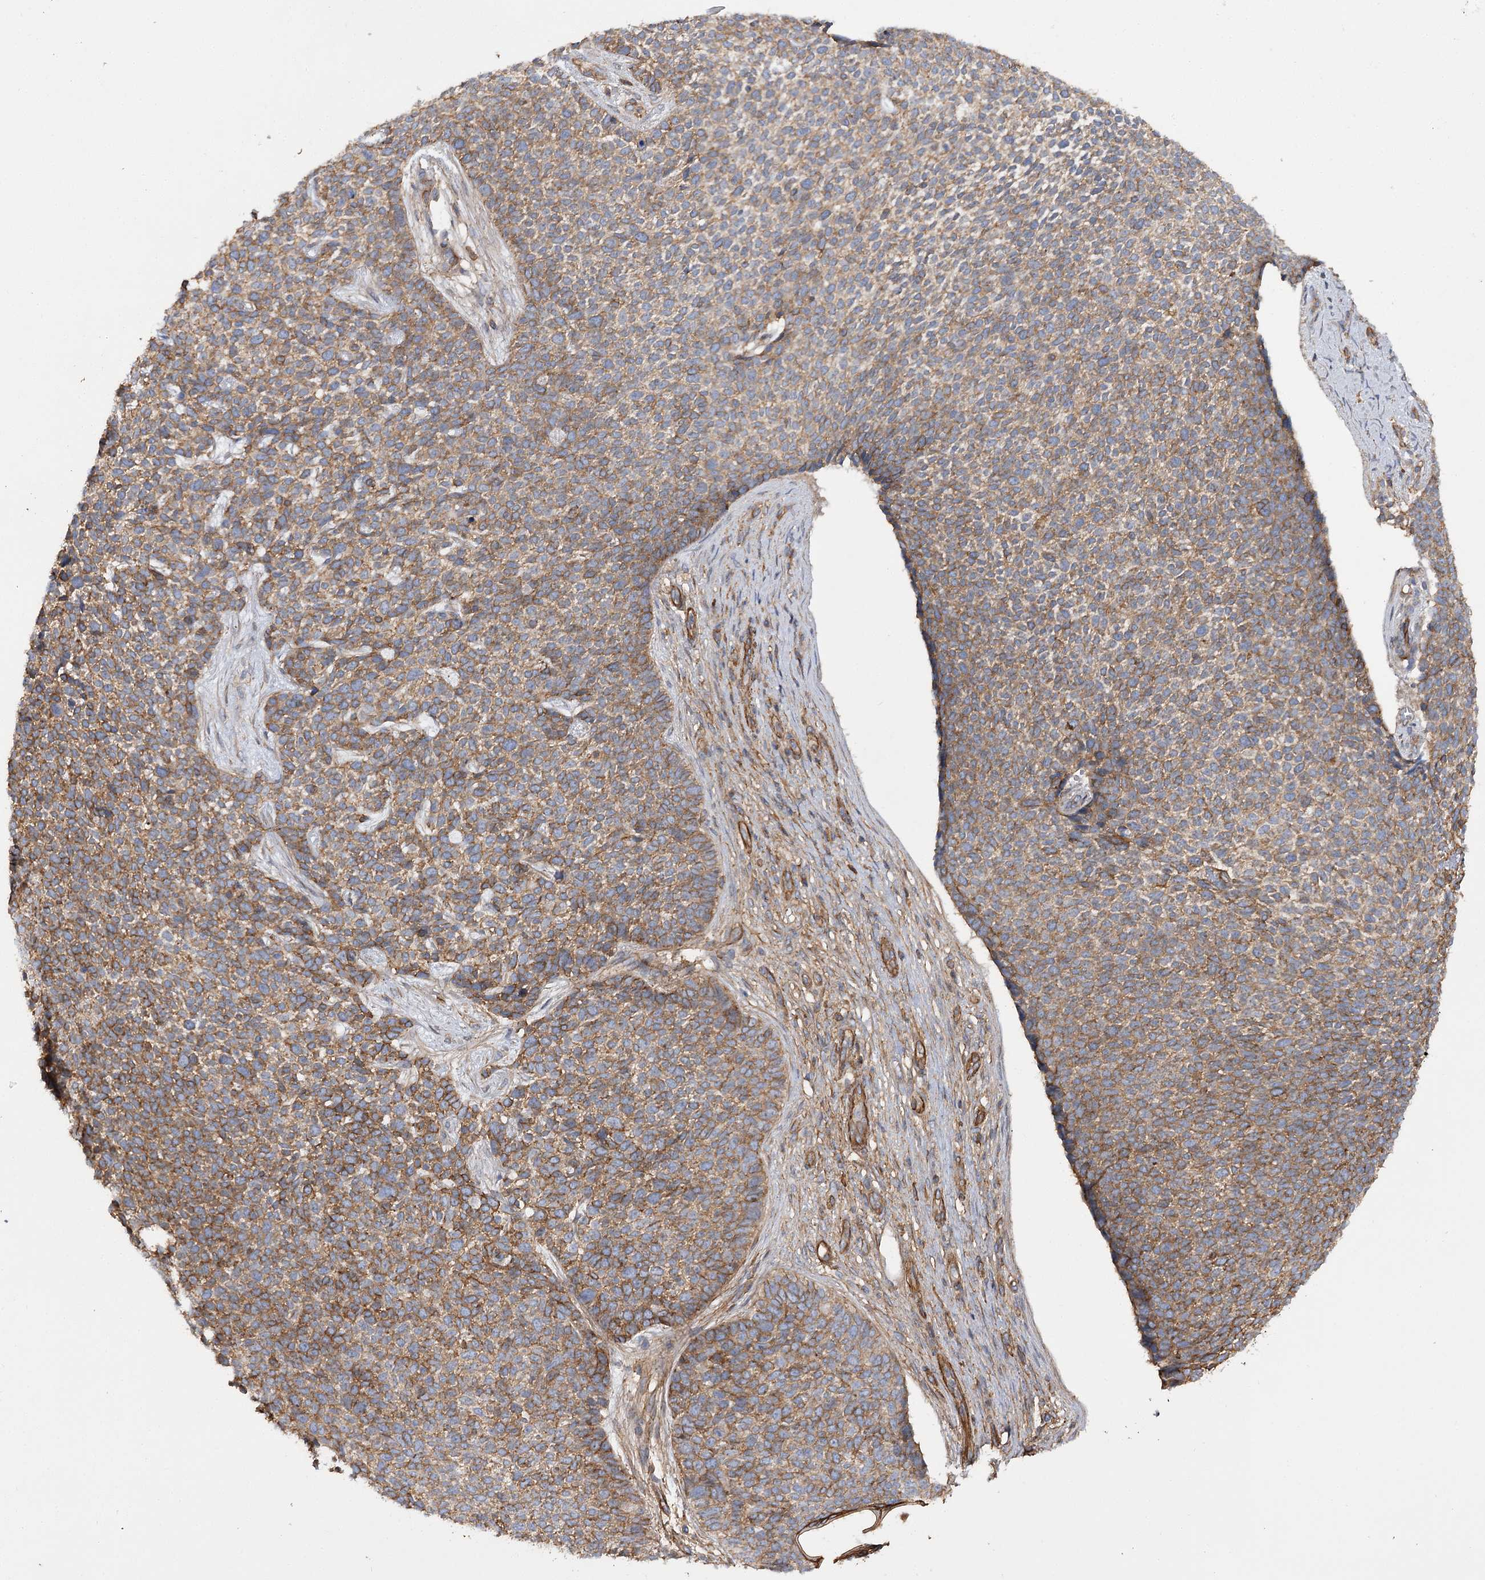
{"staining": {"intensity": "moderate", "quantity": ">75%", "location": "cytoplasmic/membranous"}, "tissue": "skin cancer", "cell_type": "Tumor cells", "image_type": "cancer", "snomed": [{"axis": "morphology", "description": "Basal cell carcinoma"}, {"axis": "topography", "description": "Skin"}], "caption": "Immunohistochemical staining of skin basal cell carcinoma reveals medium levels of moderate cytoplasmic/membranous expression in approximately >75% of tumor cells.", "gene": "SYNPO2", "patient": {"sex": "female", "age": 84}}